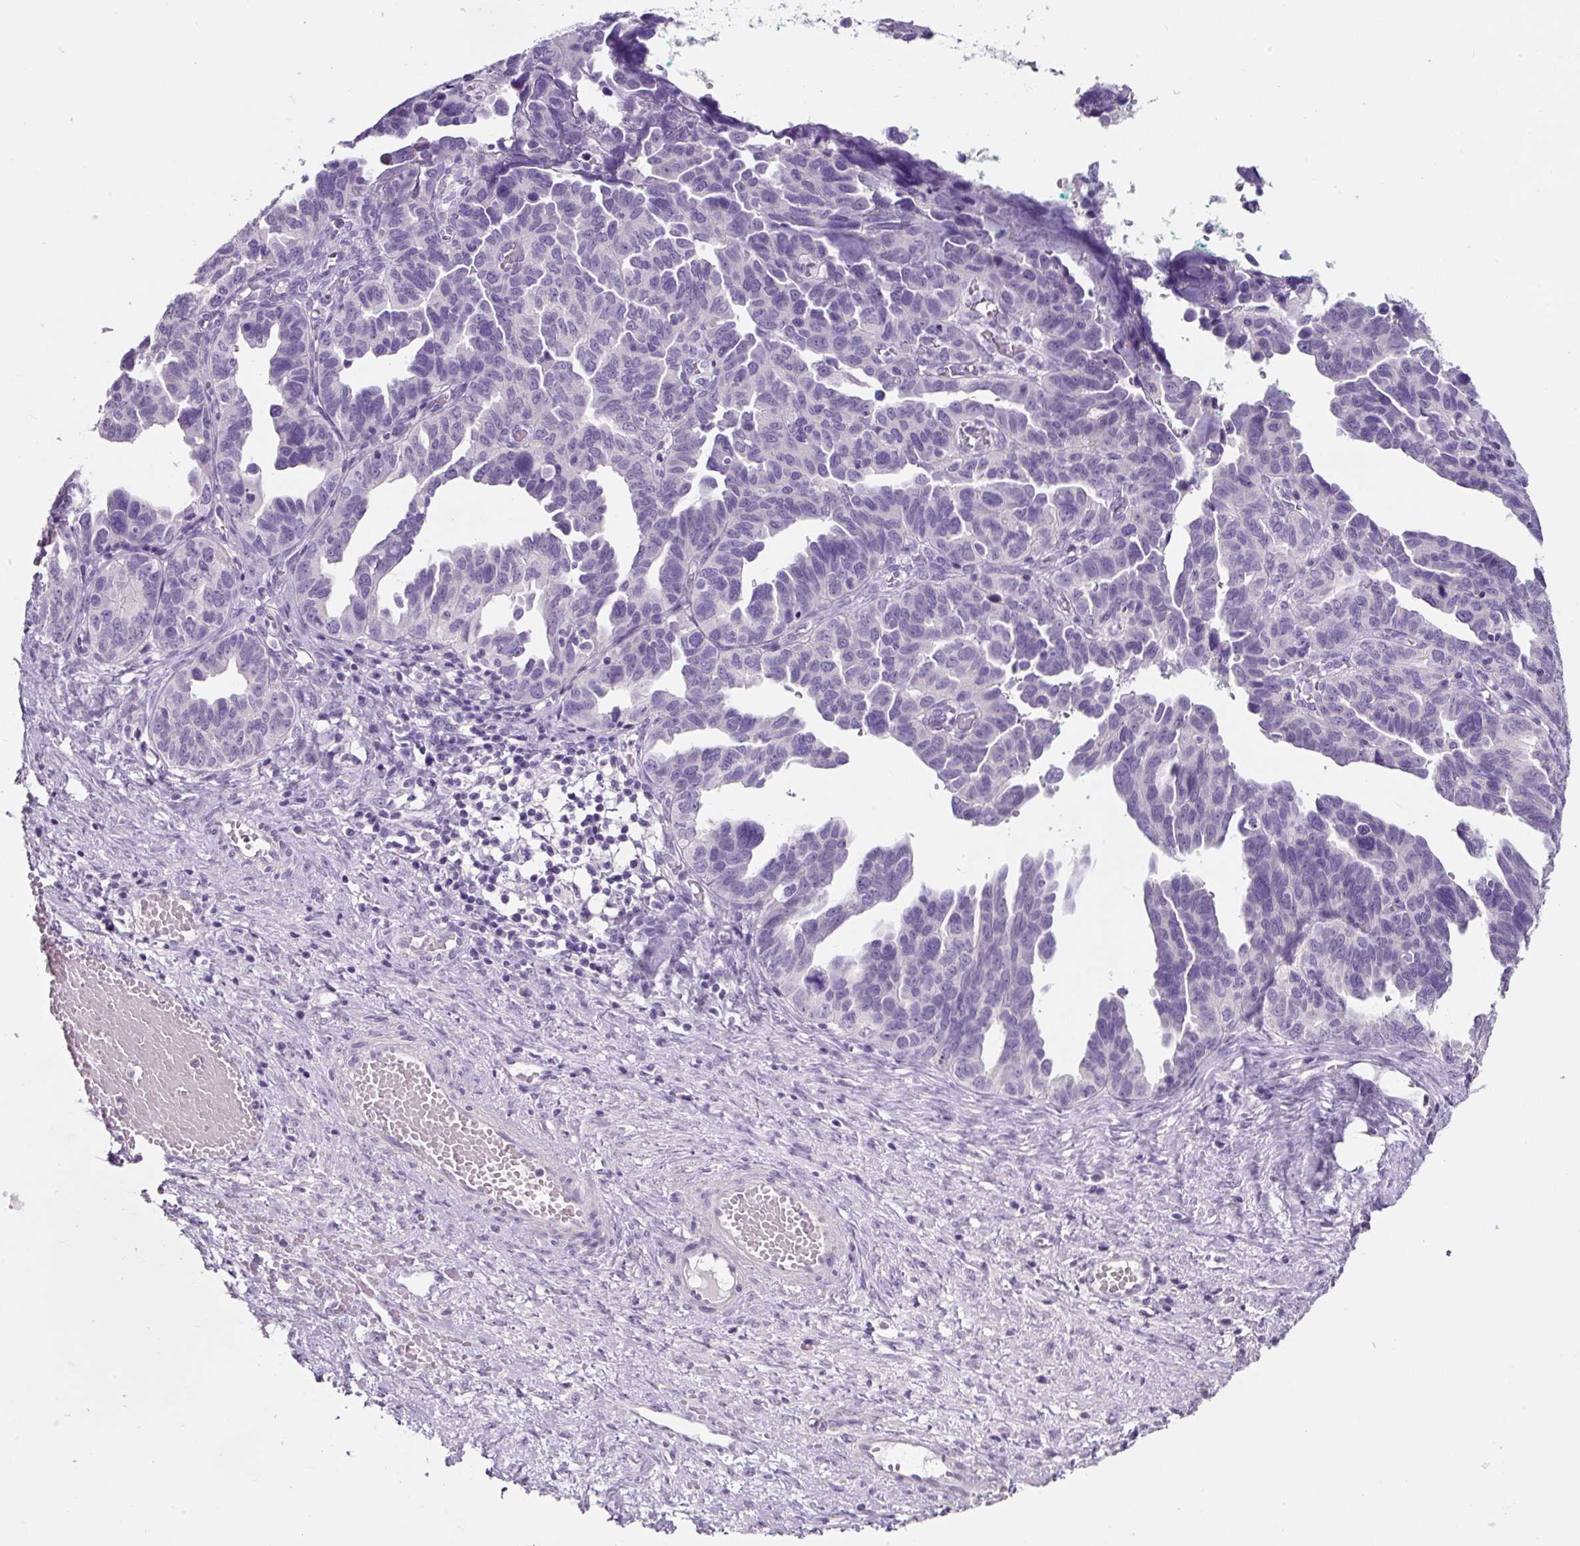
{"staining": {"intensity": "negative", "quantity": "none", "location": "none"}, "tissue": "ovarian cancer", "cell_type": "Tumor cells", "image_type": "cancer", "snomed": [{"axis": "morphology", "description": "Cystadenocarcinoma, serous, NOS"}, {"axis": "topography", "description": "Ovary"}], "caption": "This is an immunohistochemistry micrograph of ovarian cancer (serous cystadenocarcinoma). There is no staining in tumor cells.", "gene": "SYP", "patient": {"sex": "female", "age": 64}}